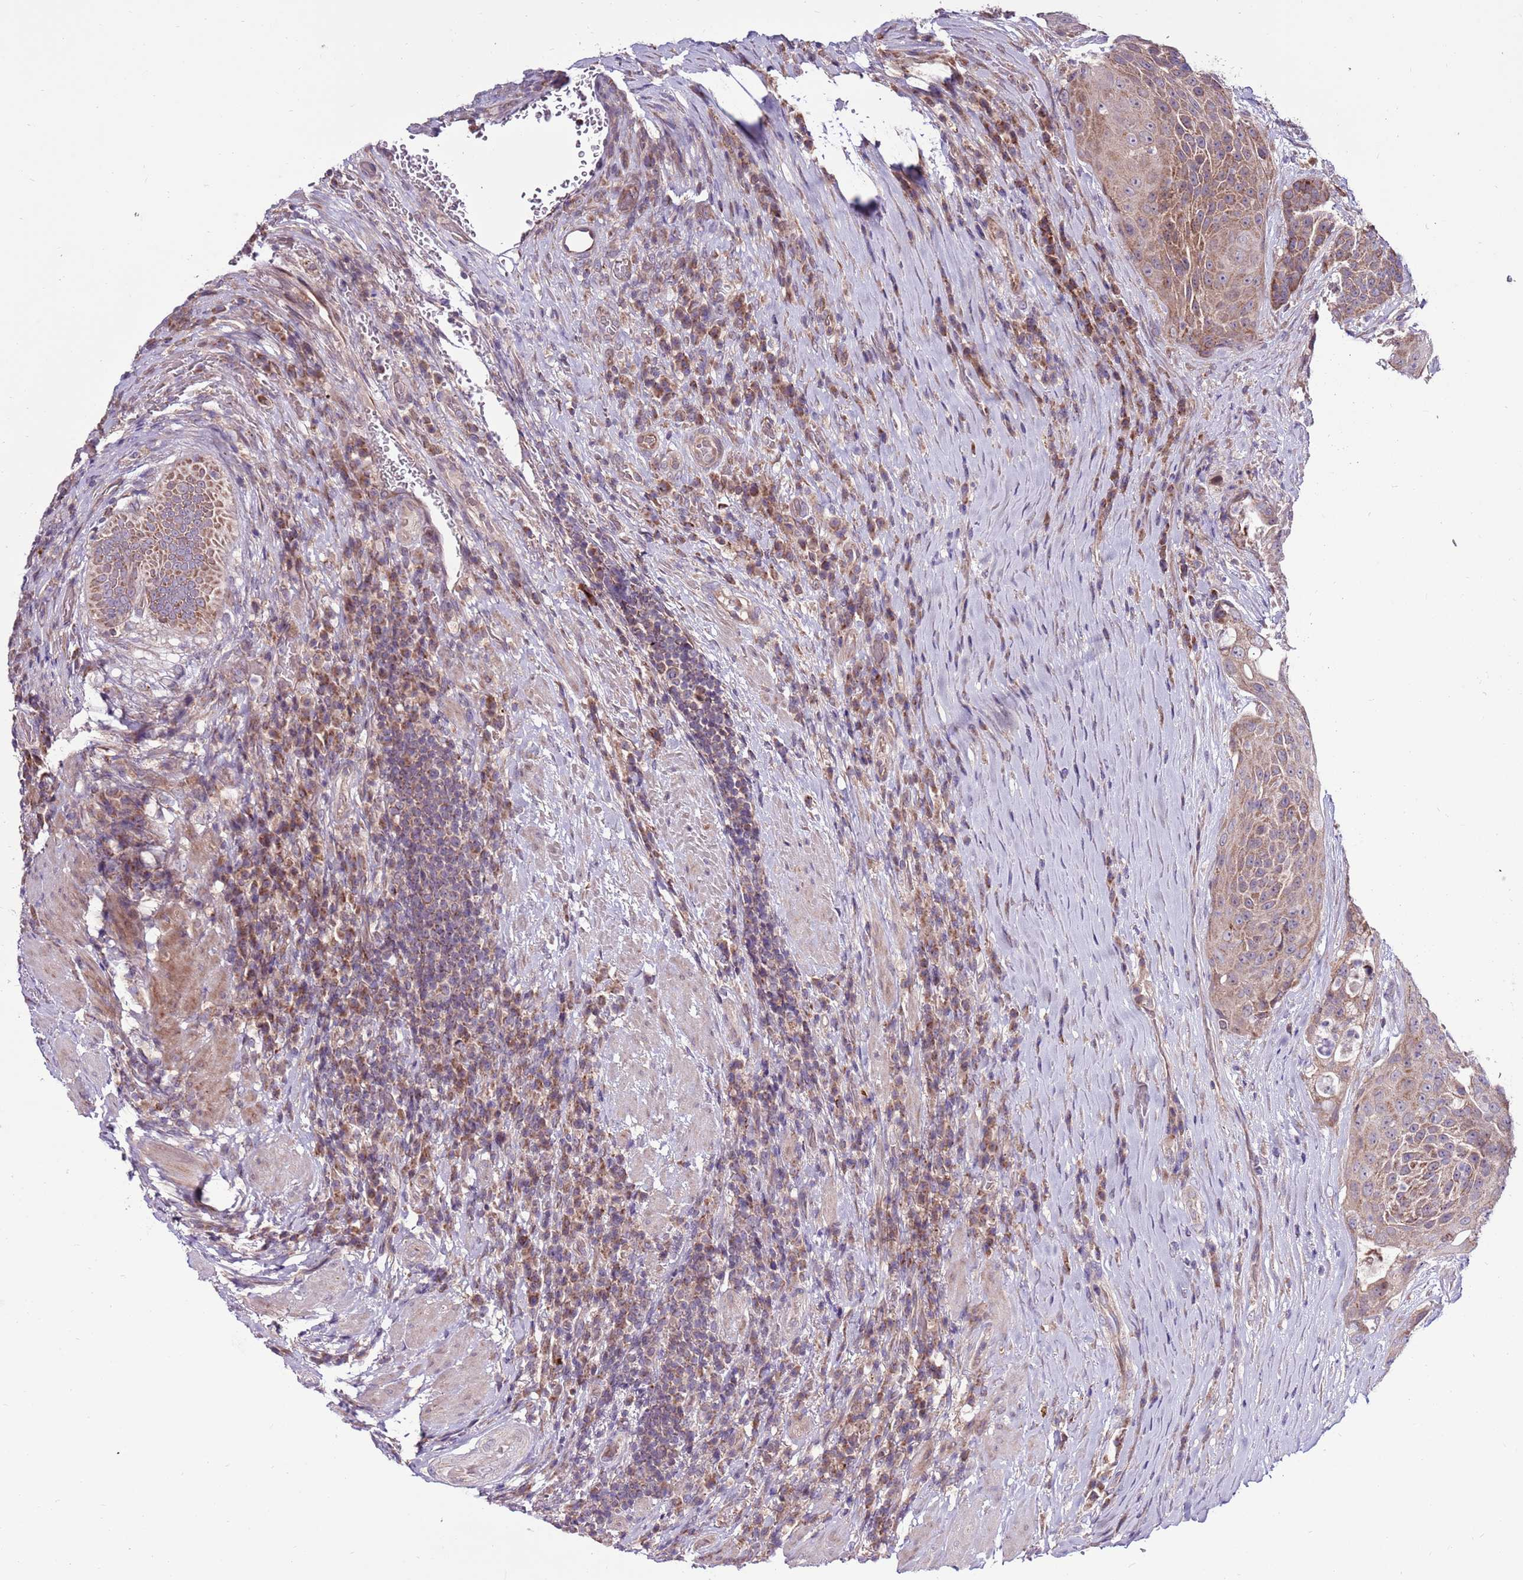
{"staining": {"intensity": "moderate", "quantity": ">75%", "location": "cytoplasmic/membranous"}, "tissue": "urothelial cancer", "cell_type": "Tumor cells", "image_type": "cancer", "snomed": [{"axis": "morphology", "description": "Urothelial carcinoma, High grade"}, {"axis": "topography", "description": "Urinary bladder"}], "caption": "The photomicrograph reveals staining of urothelial carcinoma (high-grade), revealing moderate cytoplasmic/membranous protein expression (brown color) within tumor cells.", "gene": "SMG1", "patient": {"sex": "female", "age": 63}}